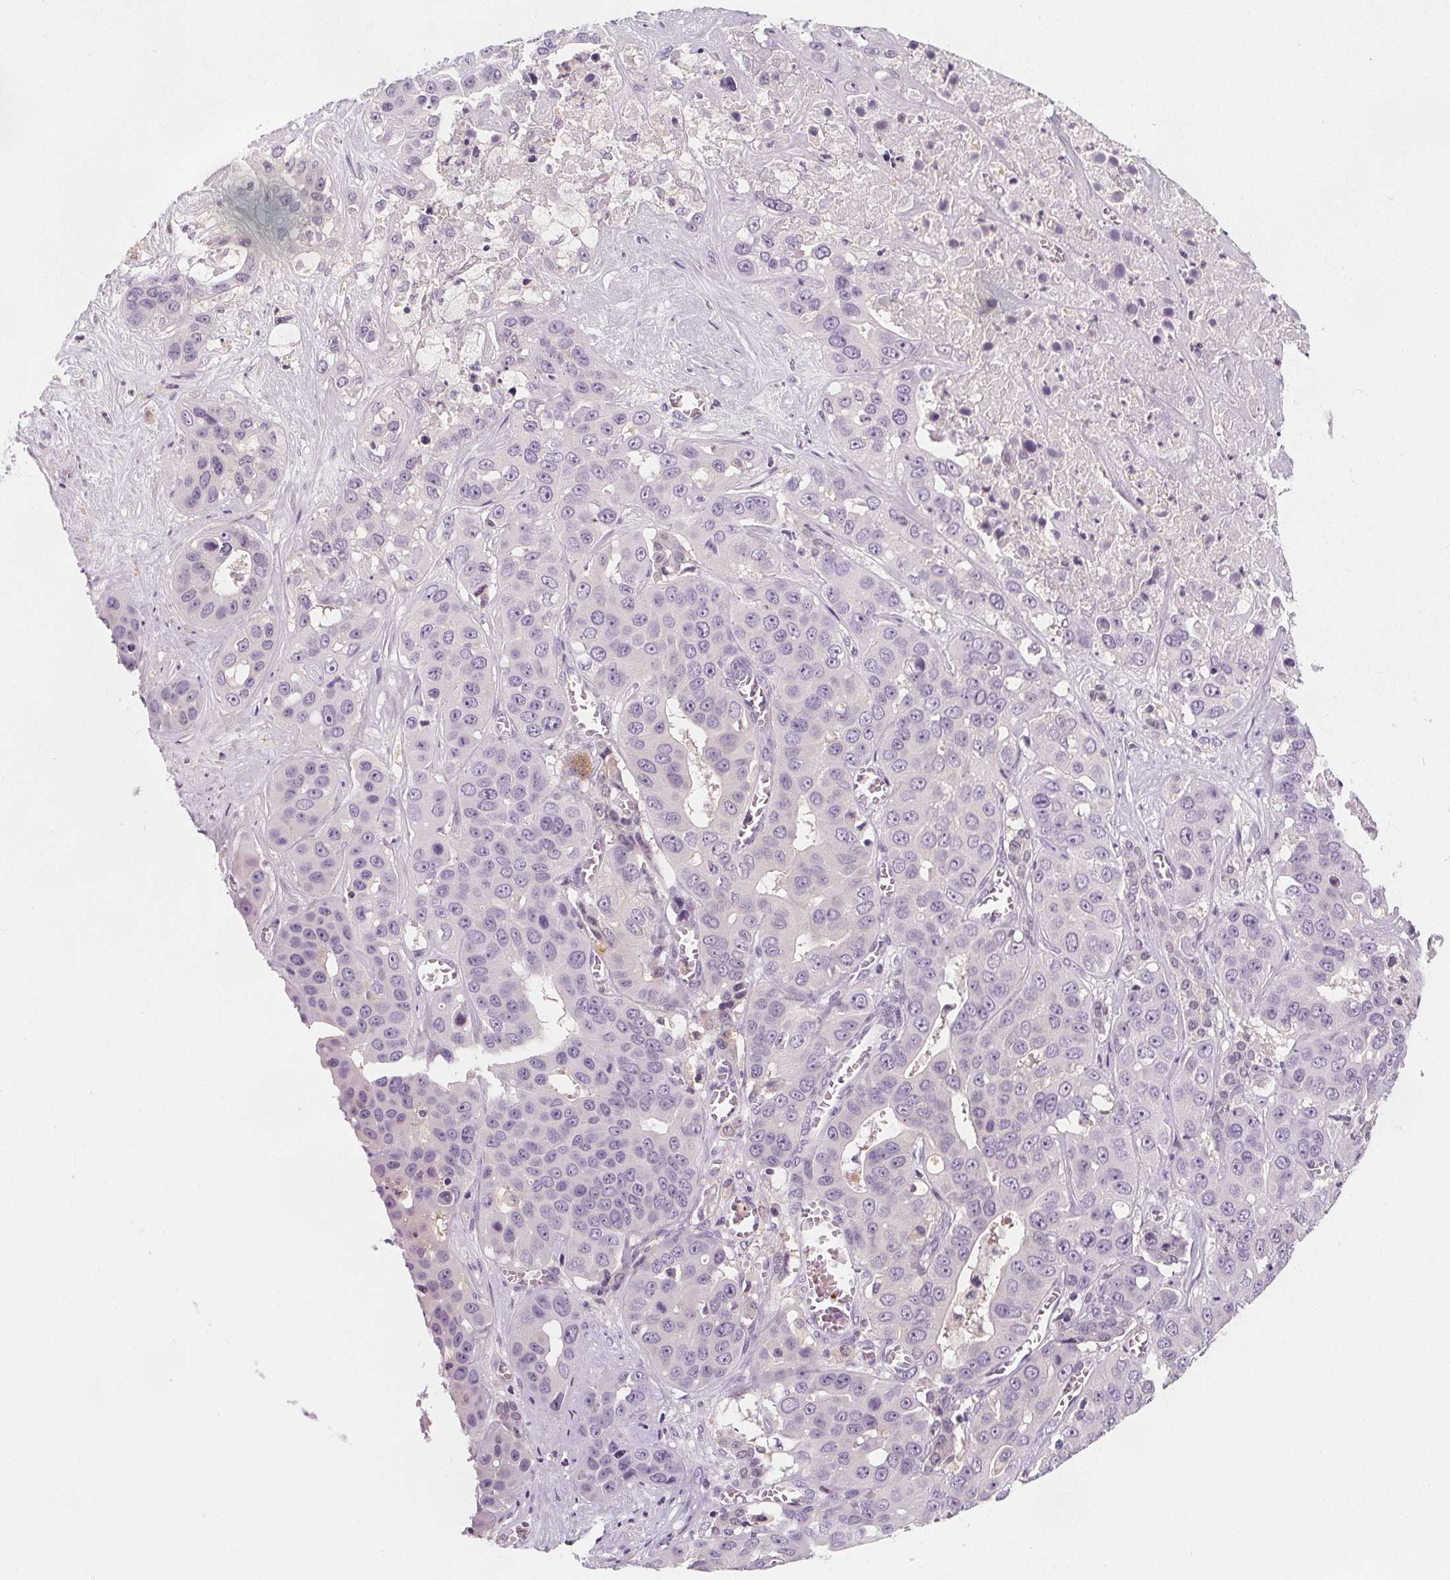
{"staining": {"intensity": "negative", "quantity": "none", "location": "none"}, "tissue": "liver cancer", "cell_type": "Tumor cells", "image_type": "cancer", "snomed": [{"axis": "morphology", "description": "Cholangiocarcinoma"}, {"axis": "topography", "description": "Liver"}], "caption": "High magnification brightfield microscopy of liver cancer (cholangiocarcinoma) stained with DAB (brown) and counterstained with hematoxylin (blue): tumor cells show no significant positivity.", "gene": "UGP2", "patient": {"sex": "female", "age": 52}}